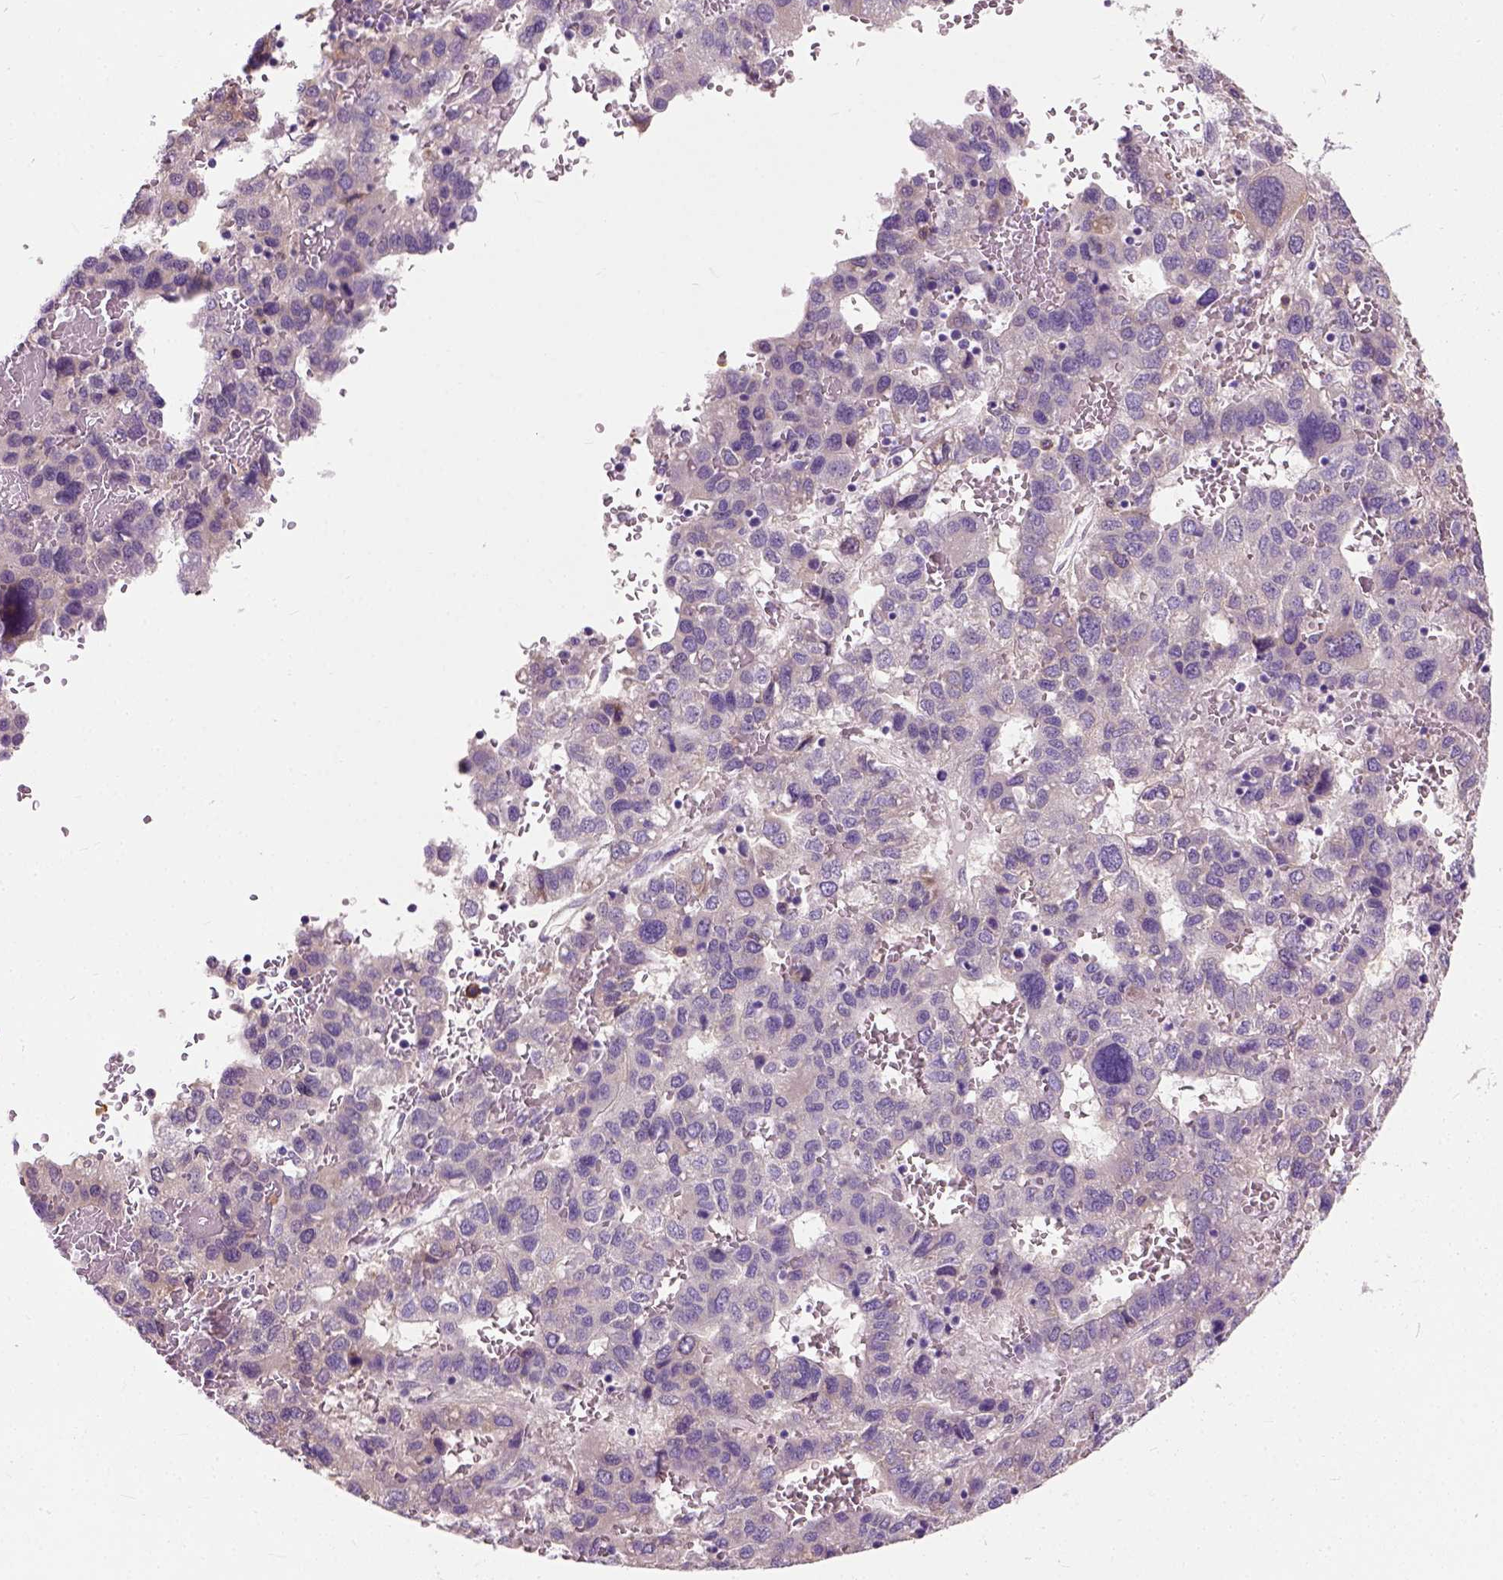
{"staining": {"intensity": "negative", "quantity": "none", "location": "none"}, "tissue": "liver cancer", "cell_type": "Tumor cells", "image_type": "cancer", "snomed": [{"axis": "morphology", "description": "Carcinoma, Hepatocellular, NOS"}, {"axis": "topography", "description": "Liver"}], "caption": "Protein analysis of liver cancer displays no significant staining in tumor cells.", "gene": "TRIM72", "patient": {"sex": "male", "age": 69}}